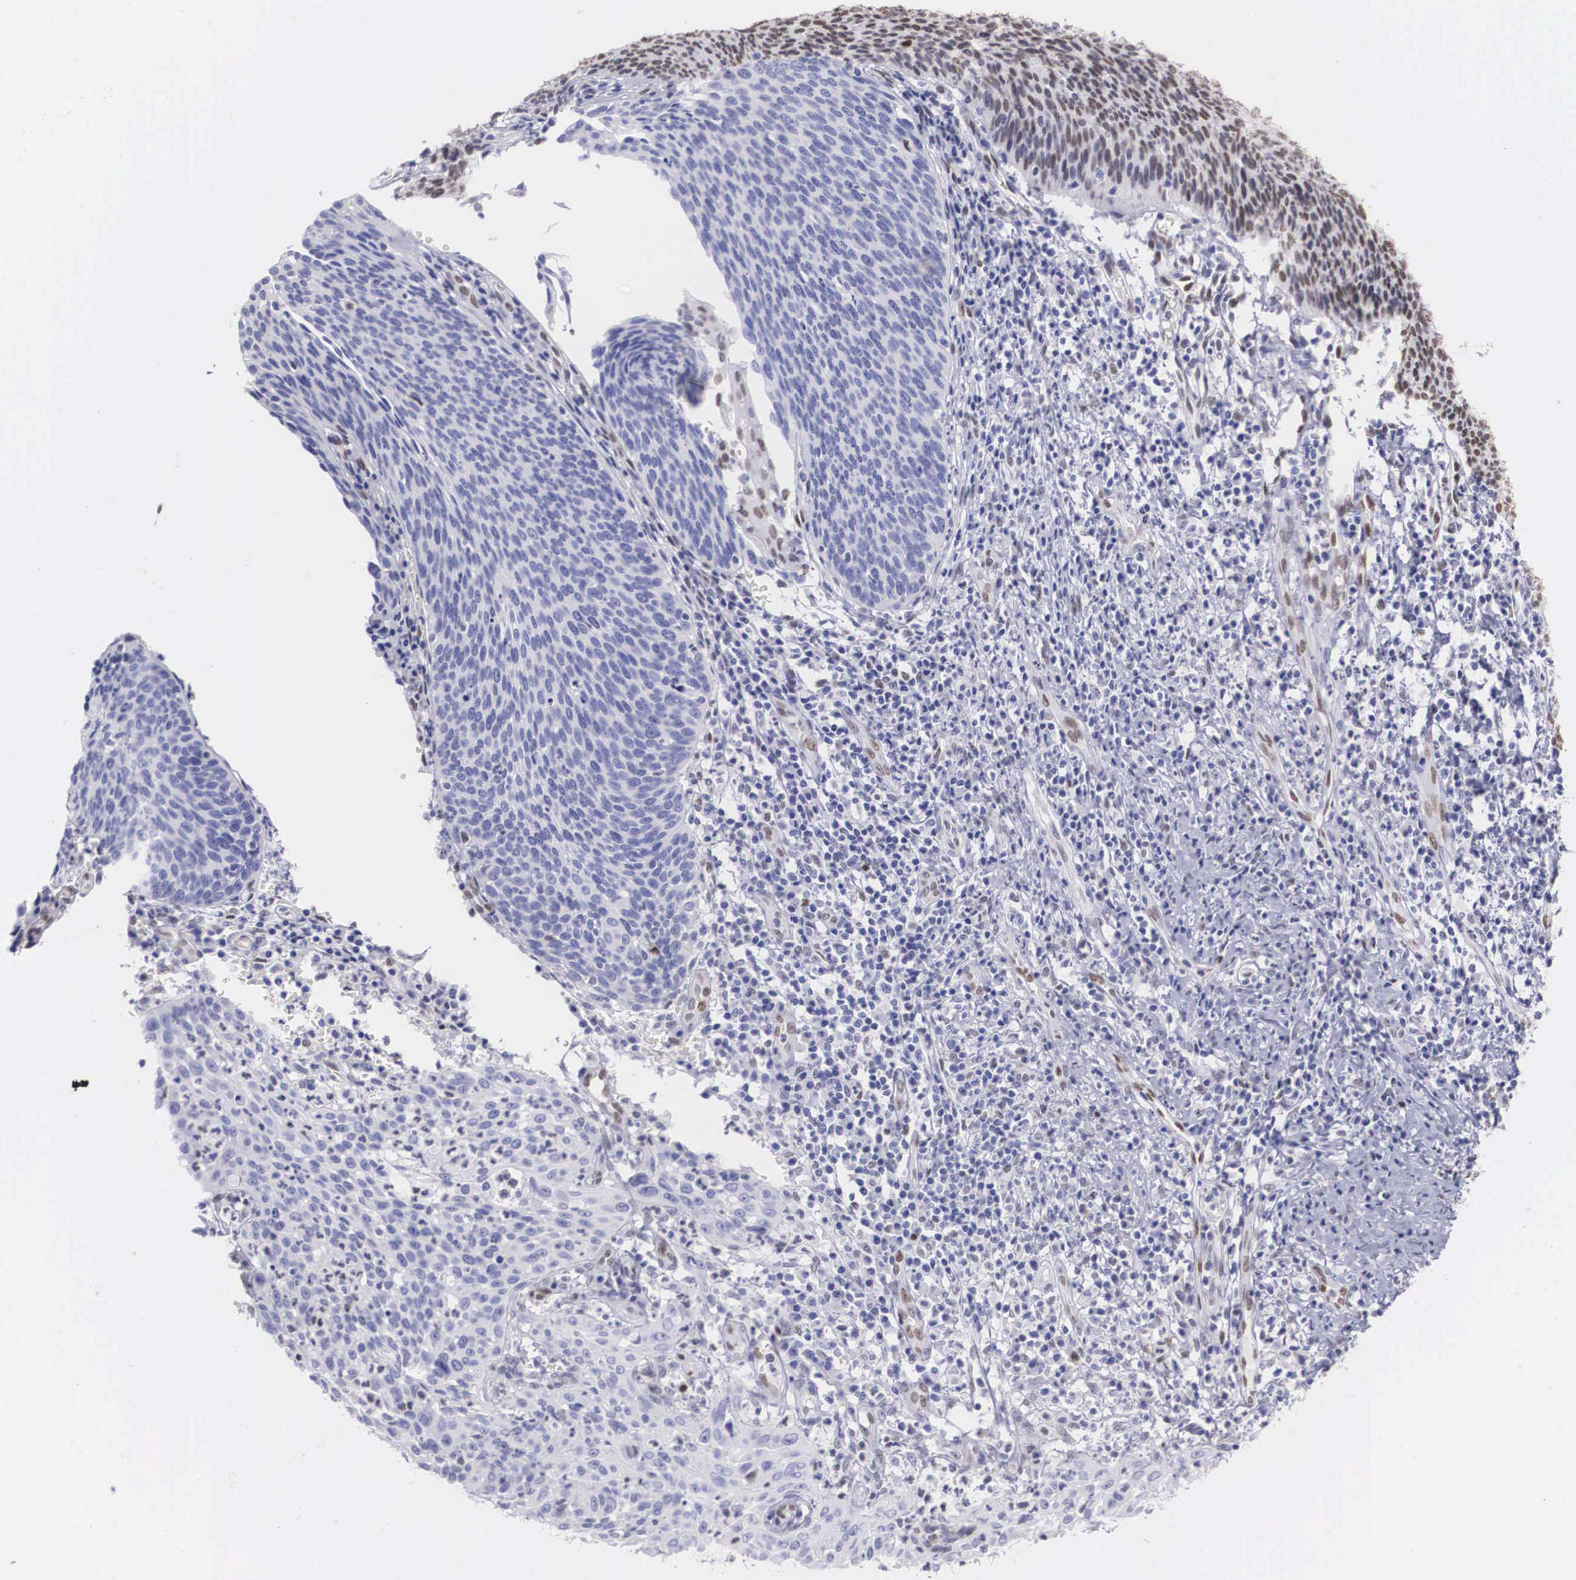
{"staining": {"intensity": "weak", "quantity": "25%-75%", "location": "nuclear"}, "tissue": "cervical cancer", "cell_type": "Tumor cells", "image_type": "cancer", "snomed": [{"axis": "morphology", "description": "Squamous cell carcinoma, NOS"}, {"axis": "topography", "description": "Cervix"}], "caption": "Immunohistochemical staining of squamous cell carcinoma (cervical) displays low levels of weak nuclear protein staining in about 25%-75% of tumor cells. (DAB = brown stain, brightfield microscopy at high magnification).", "gene": "HMGN5", "patient": {"sex": "female", "age": 41}}